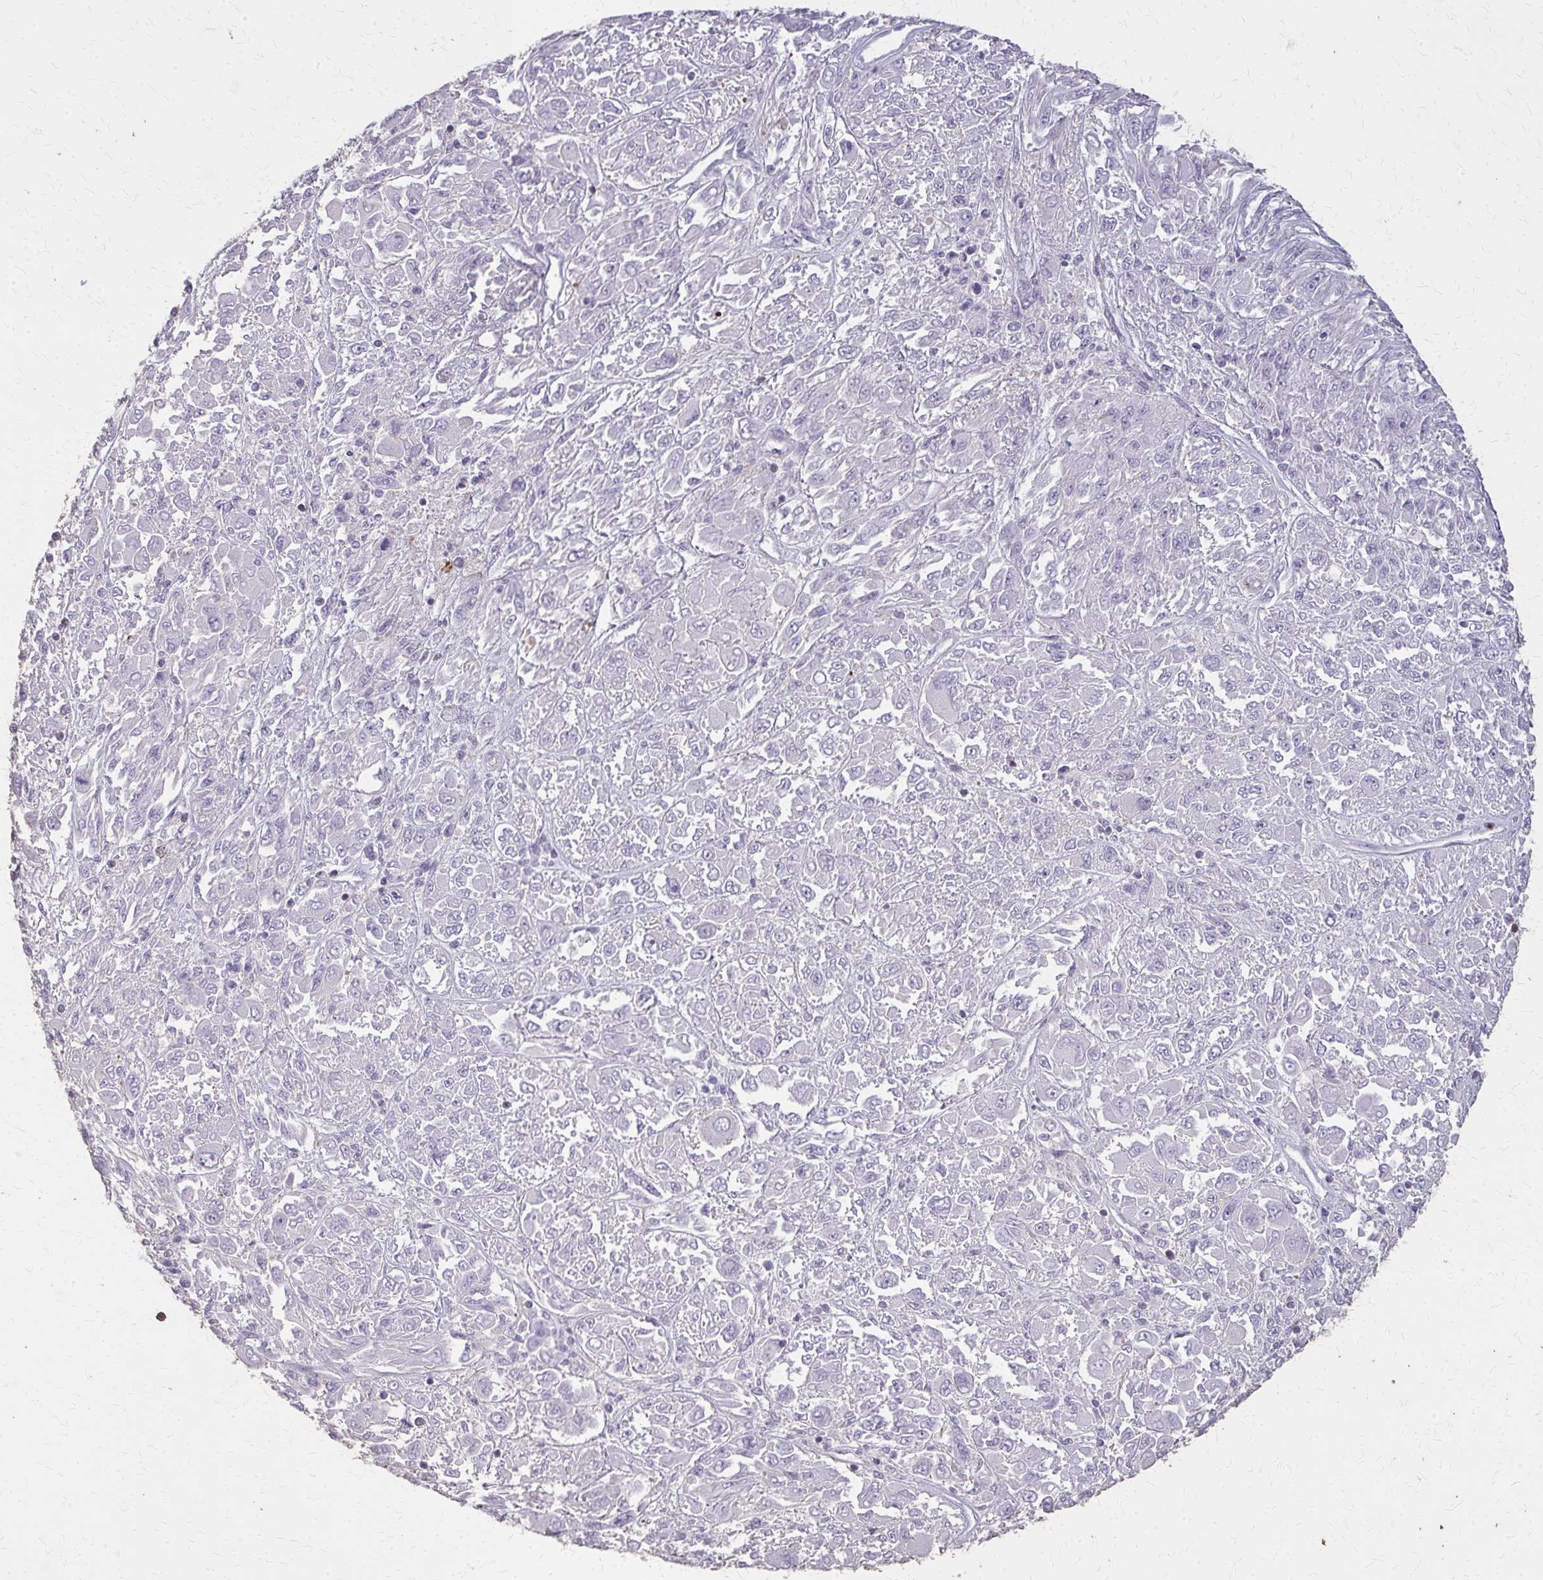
{"staining": {"intensity": "negative", "quantity": "none", "location": "none"}, "tissue": "melanoma", "cell_type": "Tumor cells", "image_type": "cancer", "snomed": [{"axis": "morphology", "description": "Malignant melanoma, NOS"}, {"axis": "topography", "description": "Skin"}], "caption": "An IHC photomicrograph of melanoma is shown. There is no staining in tumor cells of melanoma.", "gene": "TENM4", "patient": {"sex": "female", "age": 91}}